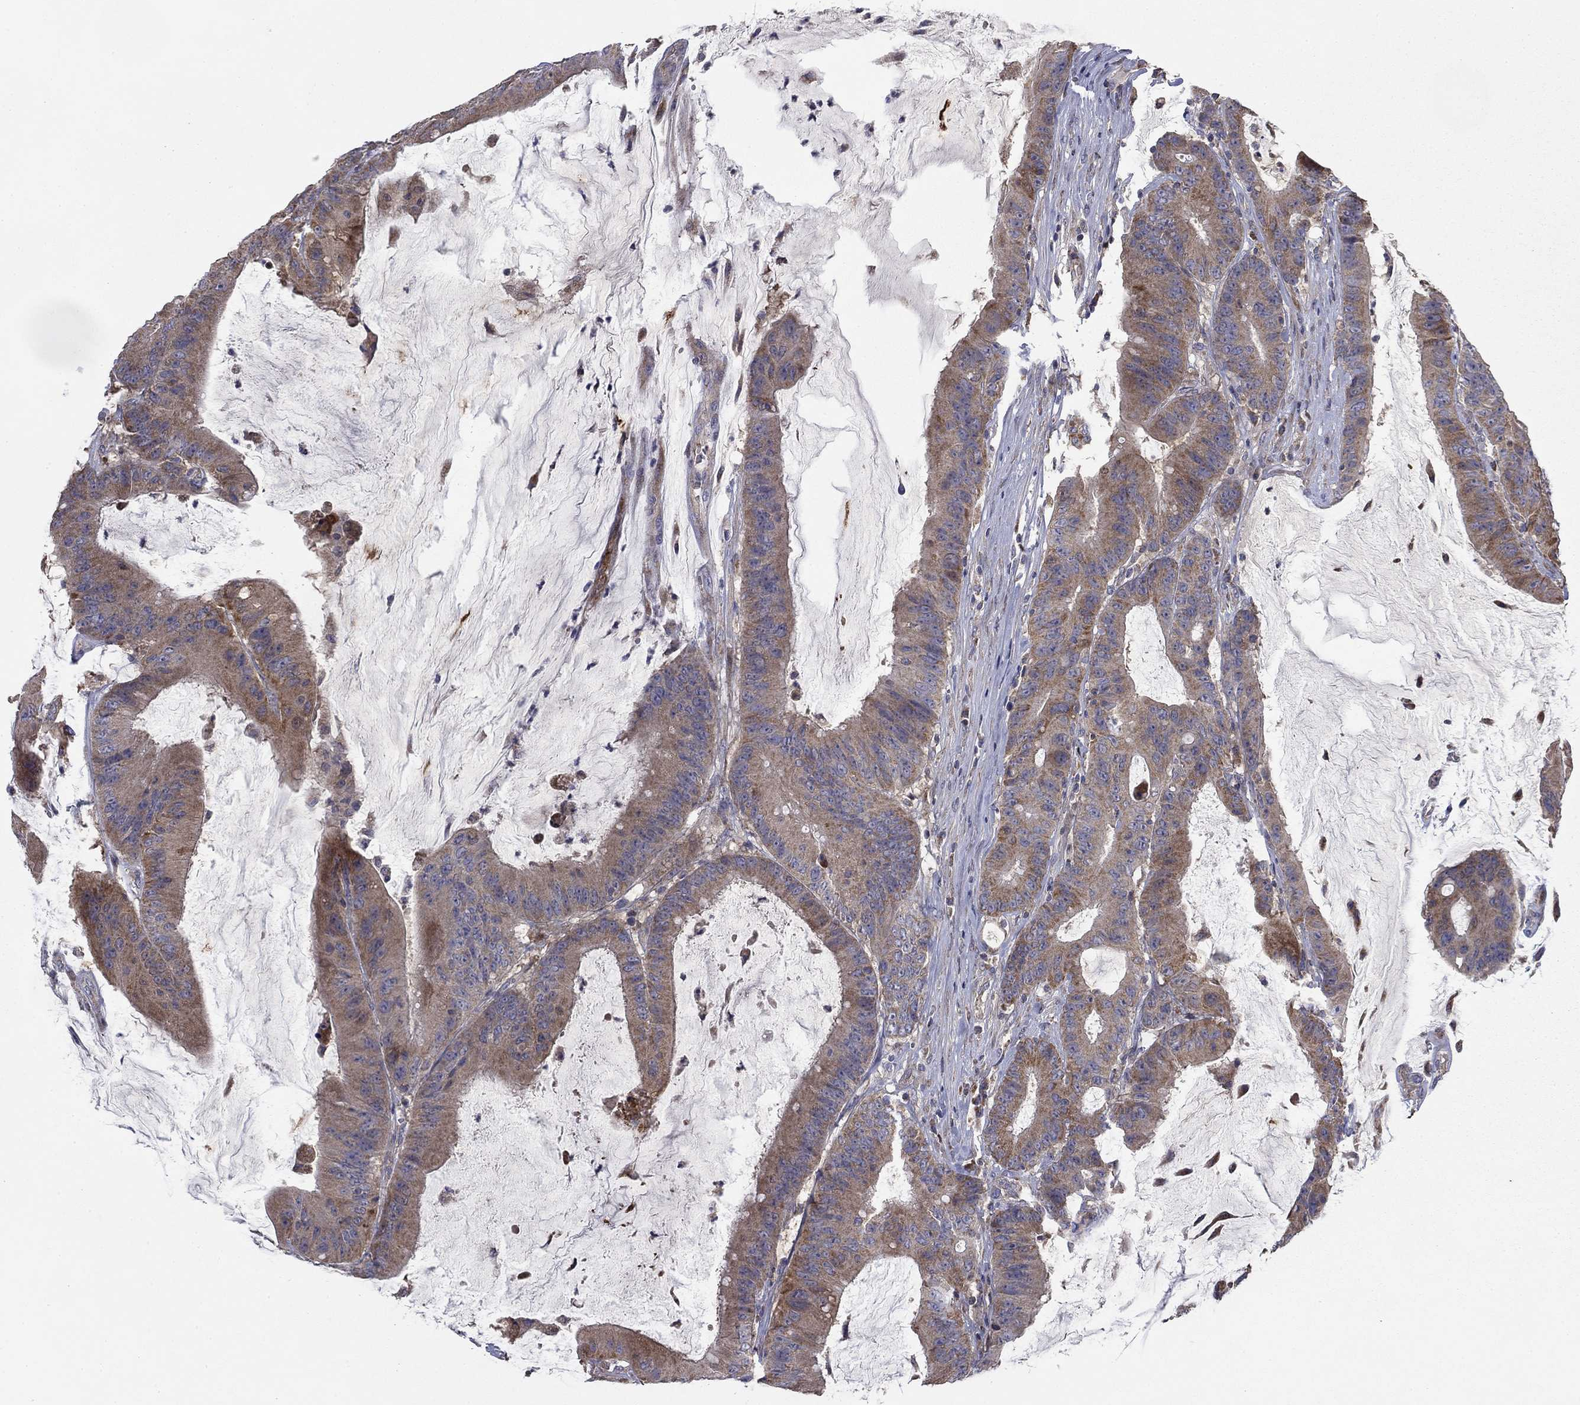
{"staining": {"intensity": "moderate", "quantity": "25%-75%", "location": "cytoplasmic/membranous"}, "tissue": "colorectal cancer", "cell_type": "Tumor cells", "image_type": "cancer", "snomed": [{"axis": "morphology", "description": "Adenocarcinoma, NOS"}, {"axis": "topography", "description": "Colon"}], "caption": "Protein staining reveals moderate cytoplasmic/membranous positivity in about 25%-75% of tumor cells in colorectal cancer (adenocarcinoma). (Brightfield microscopy of DAB IHC at high magnification).", "gene": "MMAA", "patient": {"sex": "female", "age": 69}}